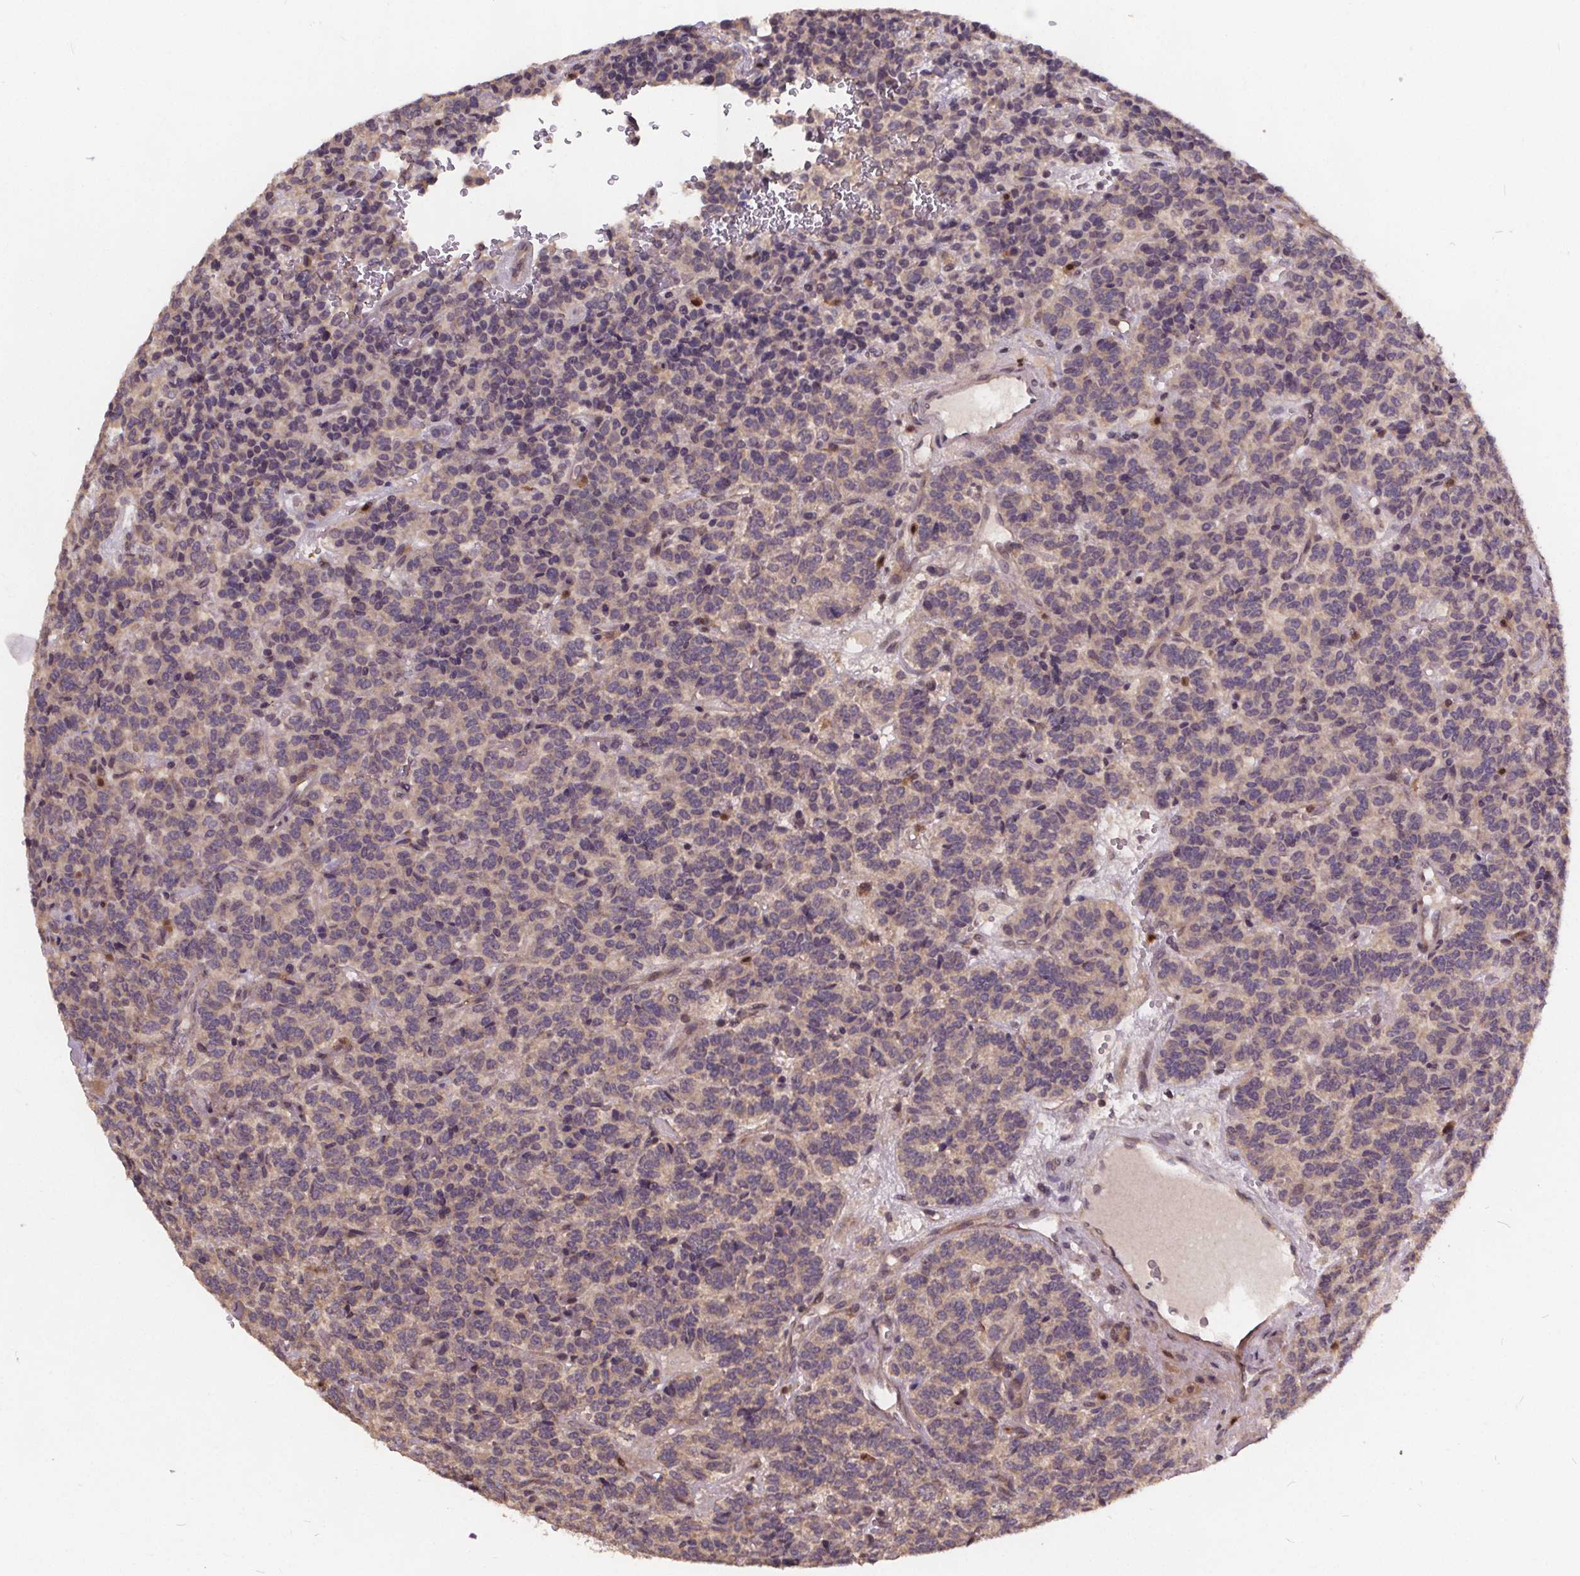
{"staining": {"intensity": "negative", "quantity": "none", "location": "none"}, "tissue": "carcinoid", "cell_type": "Tumor cells", "image_type": "cancer", "snomed": [{"axis": "morphology", "description": "Carcinoid, malignant, NOS"}, {"axis": "topography", "description": "Pancreas"}], "caption": "Immunohistochemistry (IHC) histopathology image of neoplastic tissue: carcinoid stained with DAB displays no significant protein positivity in tumor cells. The staining was performed using DAB (3,3'-diaminobenzidine) to visualize the protein expression in brown, while the nuclei were stained in blue with hematoxylin (Magnification: 20x).", "gene": "USP9X", "patient": {"sex": "male", "age": 36}}